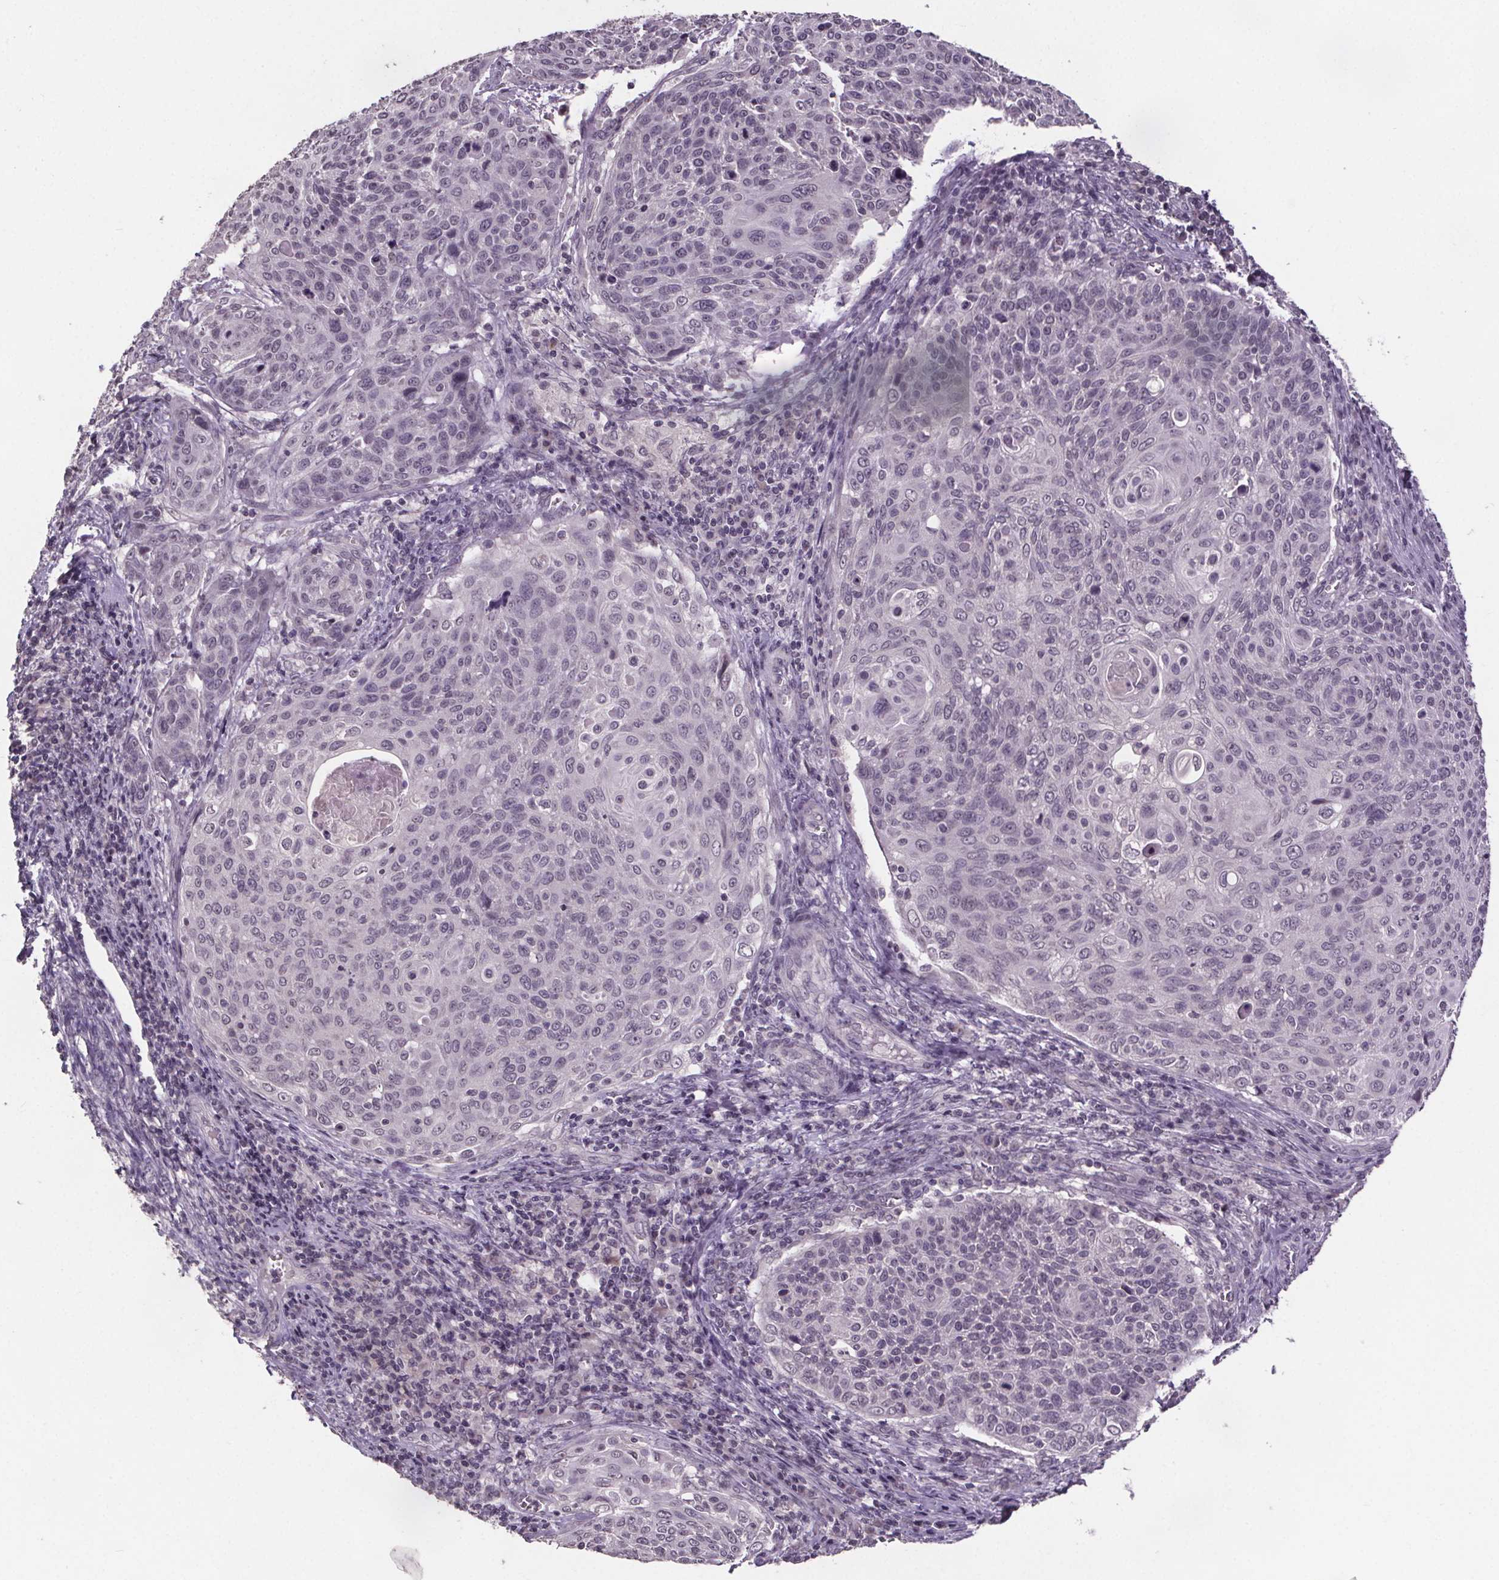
{"staining": {"intensity": "negative", "quantity": "none", "location": "none"}, "tissue": "cervical cancer", "cell_type": "Tumor cells", "image_type": "cancer", "snomed": [{"axis": "morphology", "description": "Squamous cell carcinoma, NOS"}, {"axis": "topography", "description": "Cervix"}], "caption": "Immunohistochemistry (IHC) image of human squamous cell carcinoma (cervical) stained for a protein (brown), which displays no staining in tumor cells.", "gene": "NKX6-1", "patient": {"sex": "female", "age": 31}}